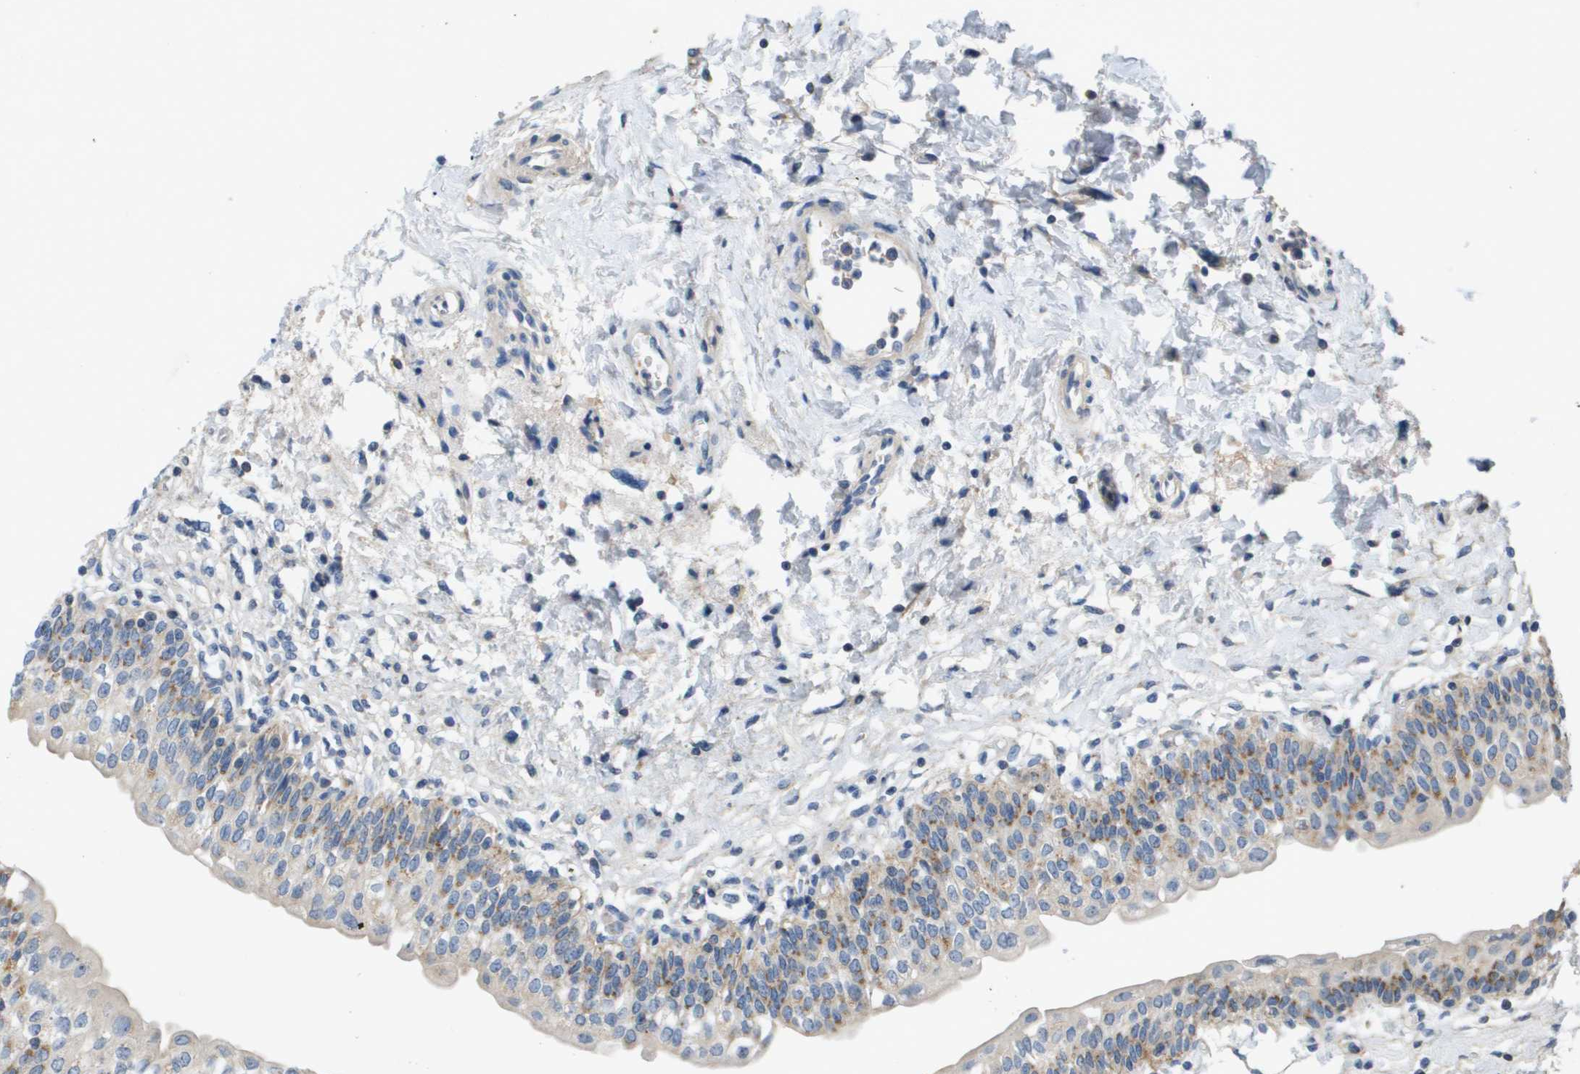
{"staining": {"intensity": "moderate", "quantity": "25%-75%", "location": "cytoplasmic/membranous"}, "tissue": "urinary bladder", "cell_type": "Urothelial cells", "image_type": "normal", "snomed": [{"axis": "morphology", "description": "Normal tissue, NOS"}, {"axis": "topography", "description": "Urinary bladder"}], "caption": "Immunohistochemistry photomicrograph of normal urinary bladder: human urinary bladder stained using immunohistochemistry displays medium levels of moderate protein expression localized specifically in the cytoplasmic/membranous of urothelial cells, appearing as a cytoplasmic/membranous brown color.", "gene": "B3GNT5", "patient": {"sex": "male", "age": 55}}